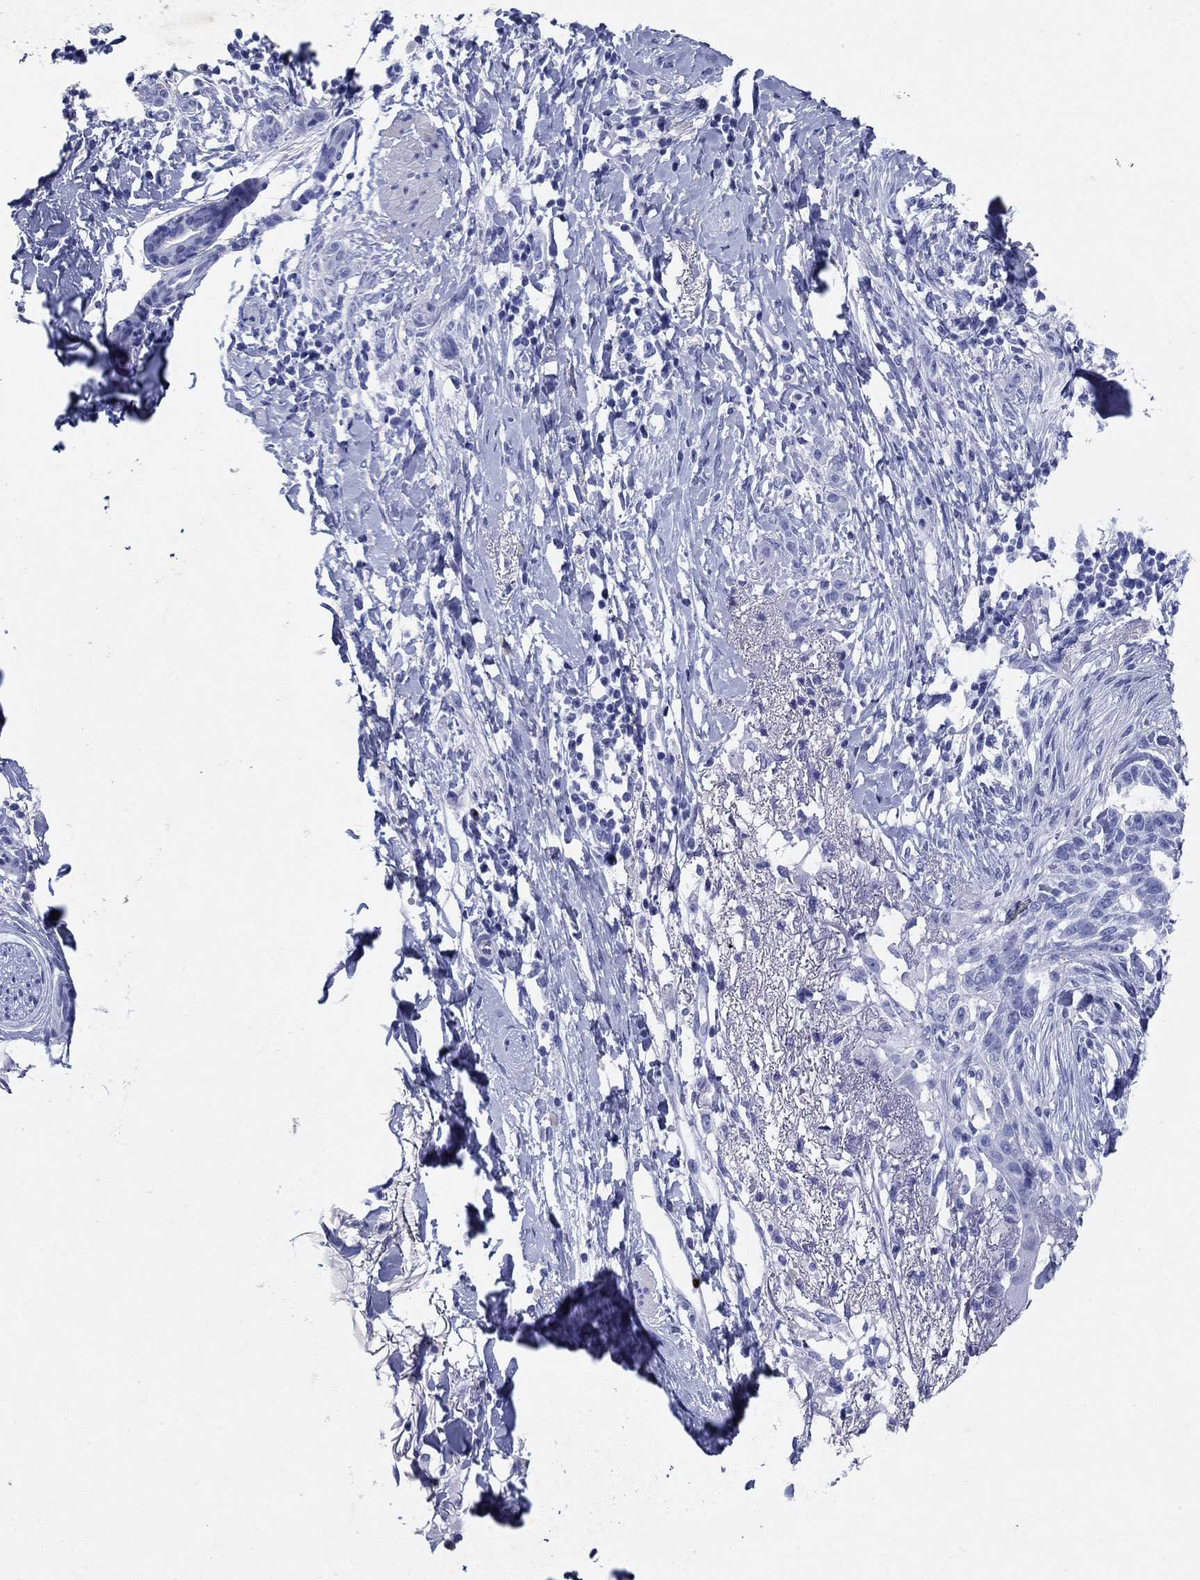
{"staining": {"intensity": "negative", "quantity": "none", "location": "none"}, "tissue": "skin cancer", "cell_type": "Tumor cells", "image_type": "cancer", "snomed": [{"axis": "morphology", "description": "Normal tissue, NOS"}, {"axis": "morphology", "description": "Basal cell carcinoma"}, {"axis": "topography", "description": "Skin"}], "caption": "An IHC micrograph of skin cancer is shown. There is no staining in tumor cells of skin cancer.", "gene": "AZU1", "patient": {"sex": "male", "age": 84}}